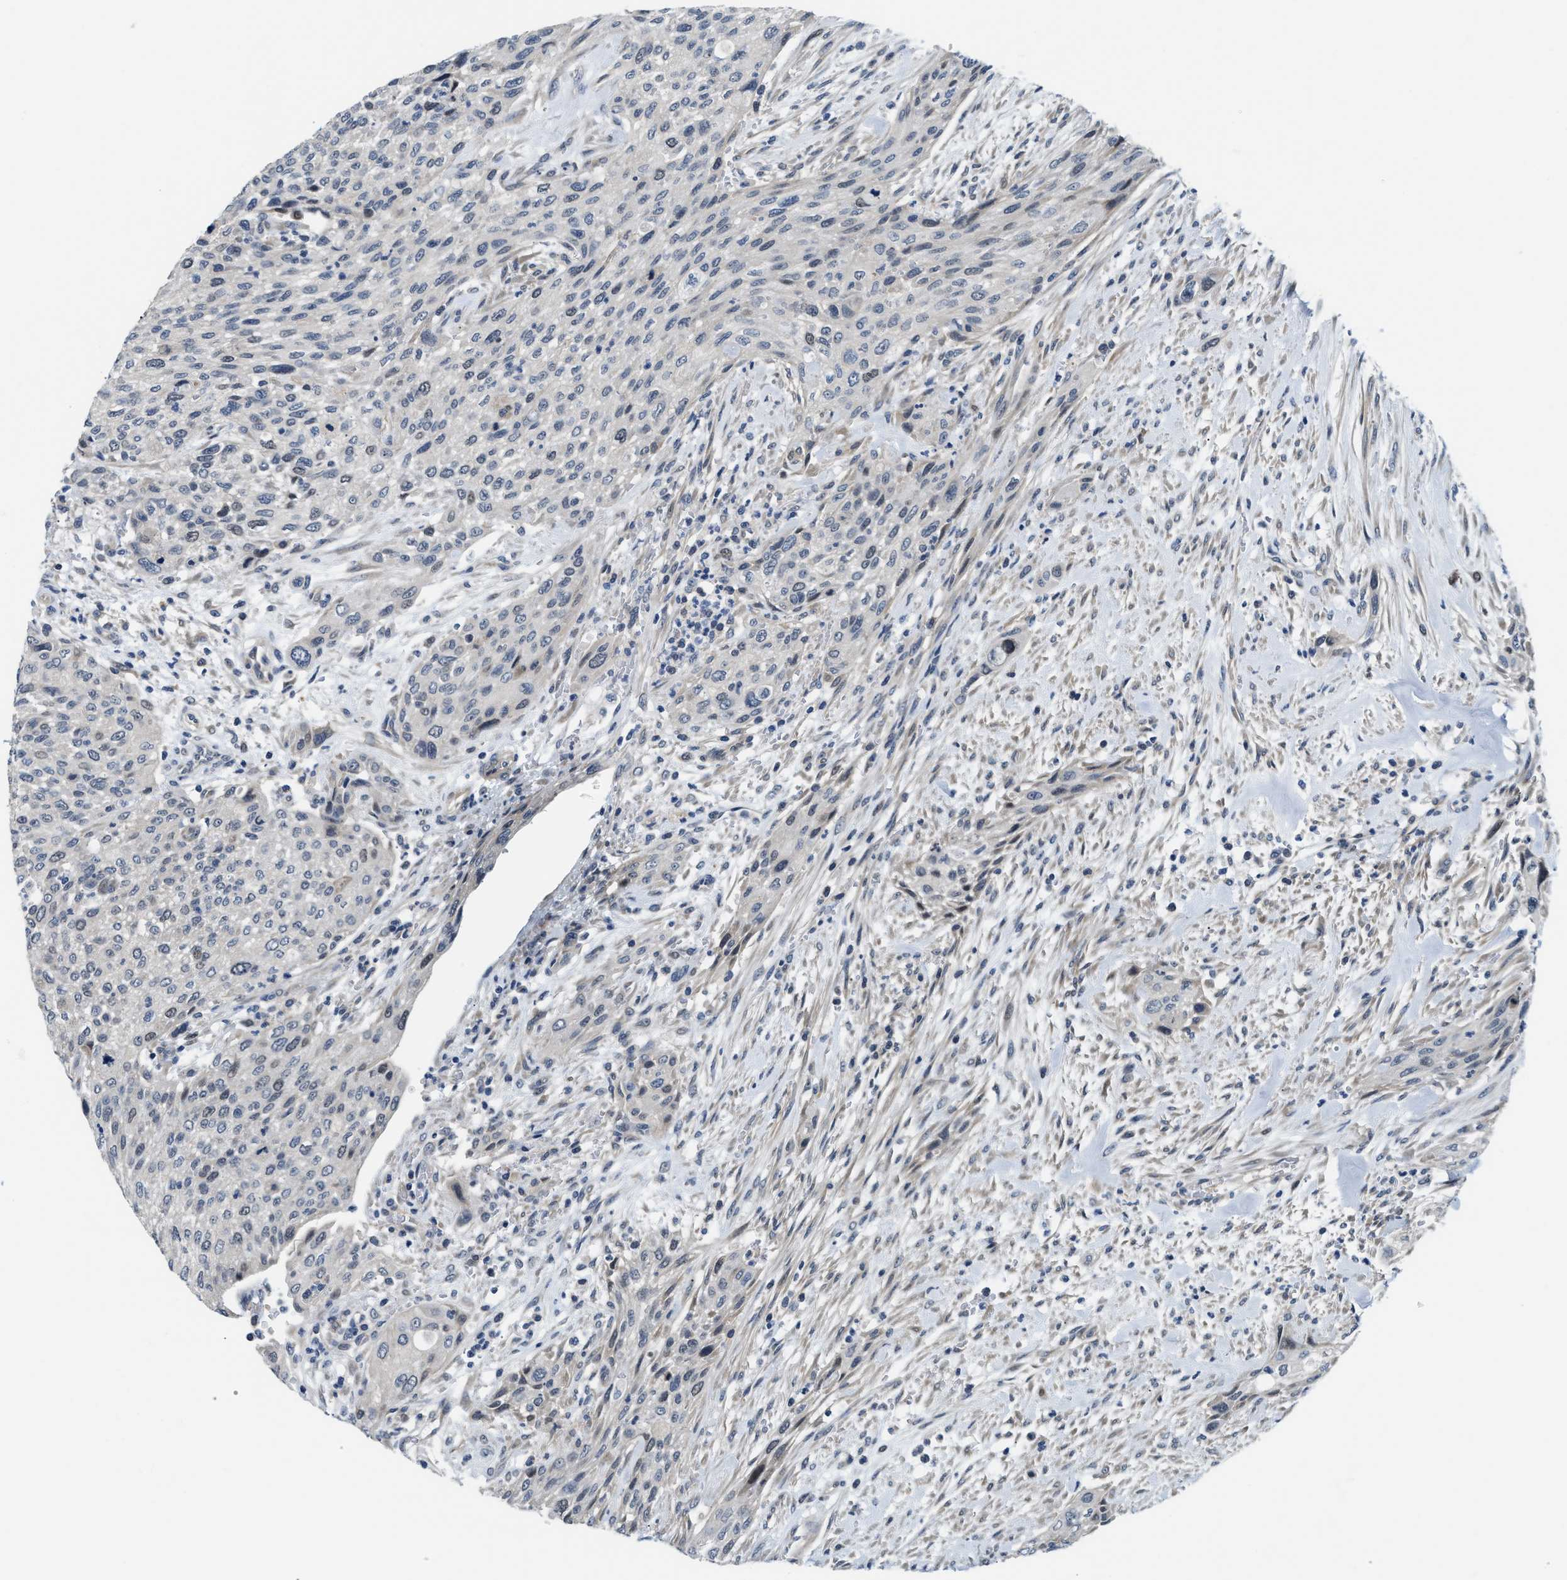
{"staining": {"intensity": "negative", "quantity": "none", "location": "none"}, "tissue": "urothelial cancer", "cell_type": "Tumor cells", "image_type": "cancer", "snomed": [{"axis": "morphology", "description": "Urothelial carcinoma, Low grade"}, {"axis": "morphology", "description": "Urothelial carcinoma, High grade"}, {"axis": "topography", "description": "Urinary bladder"}], "caption": "High power microscopy histopathology image of an immunohistochemistry (IHC) photomicrograph of urothelial cancer, revealing no significant staining in tumor cells.", "gene": "CLGN", "patient": {"sex": "male", "age": 35}}